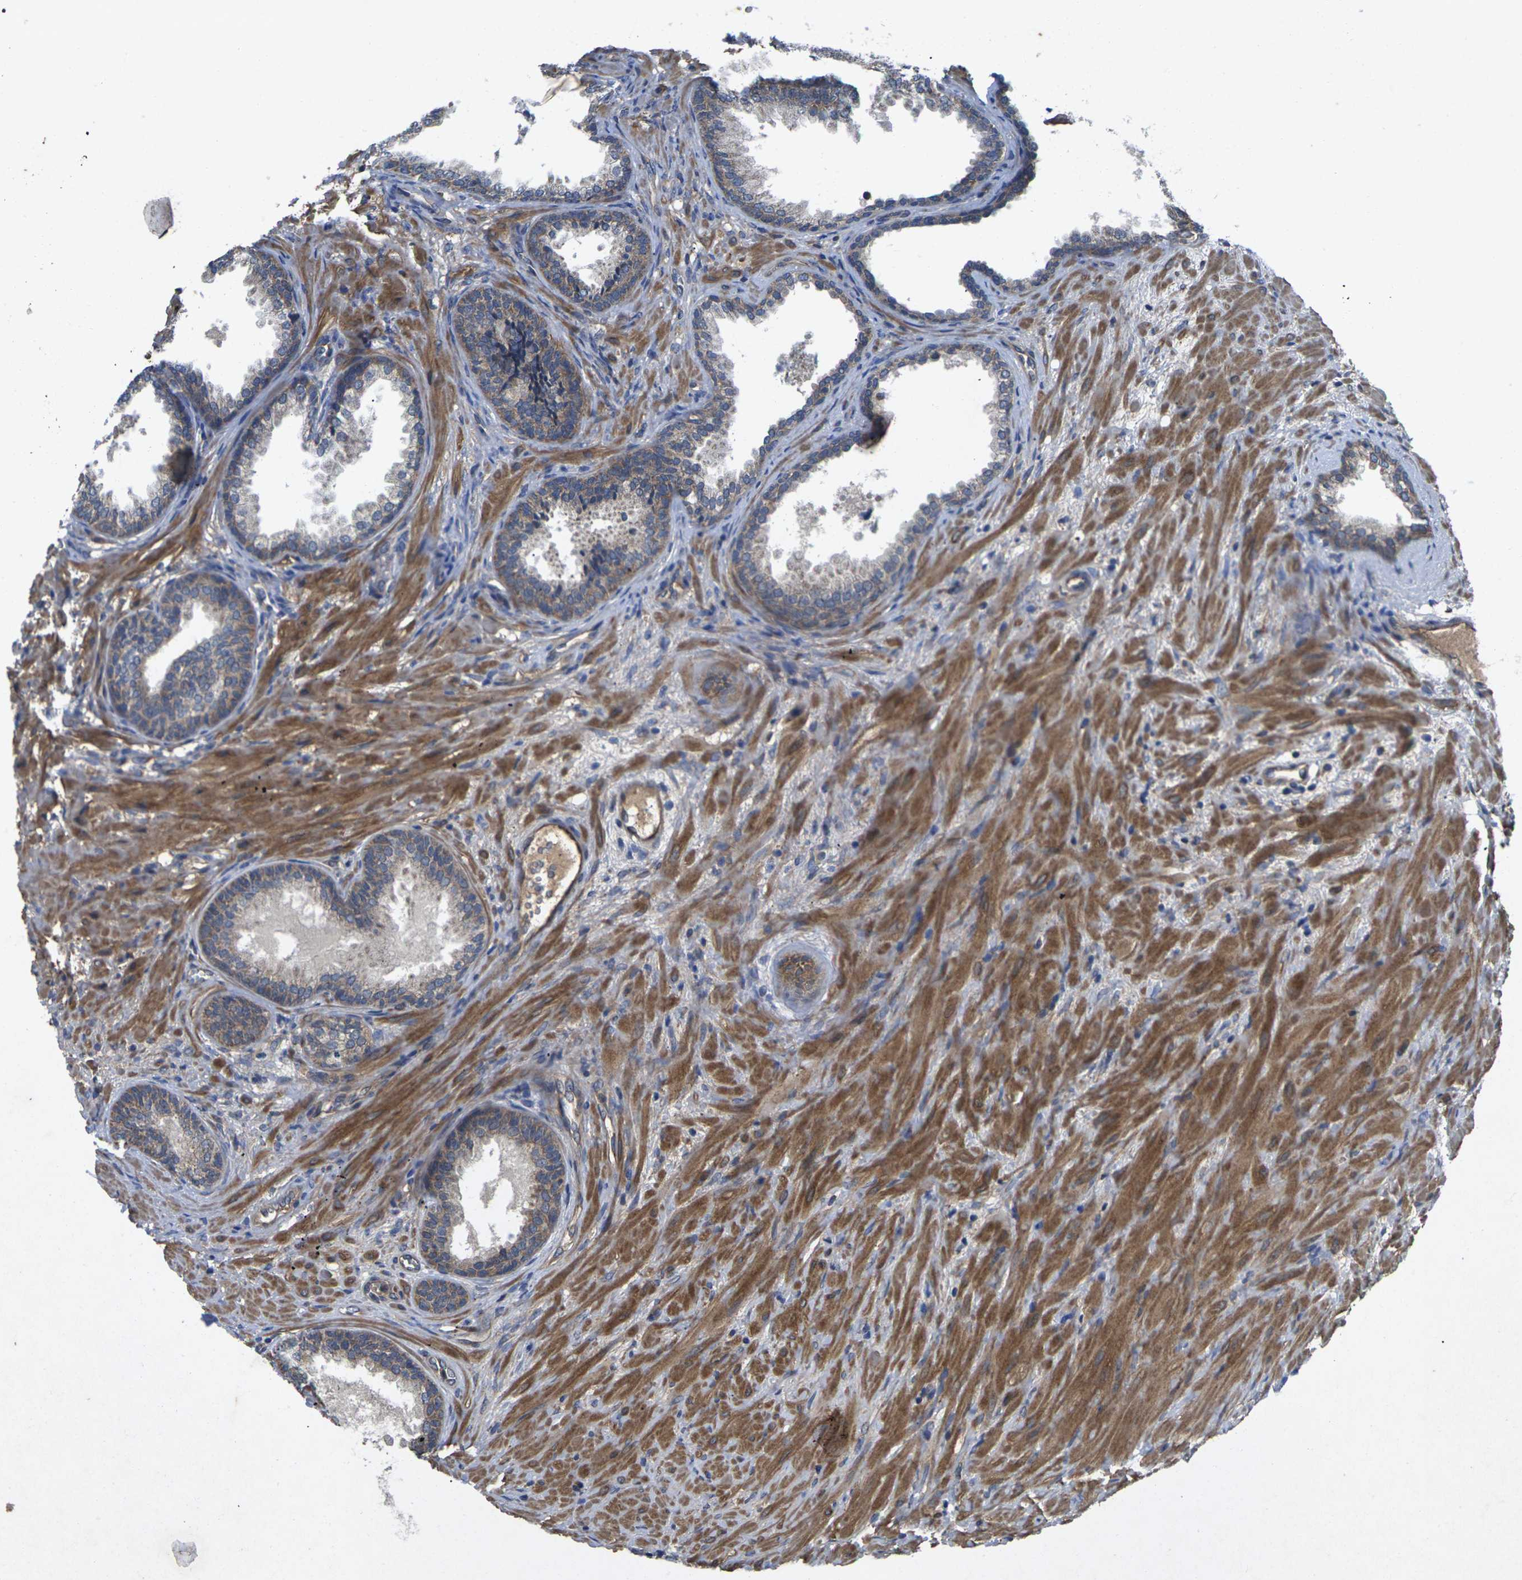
{"staining": {"intensity": "moderate", "quantity": "25%-75%", "location": "cytoplasmic/membranous"}, "tissue": "prostate", "cell_type": "Glandular cells", "image_type": "normal", "snomed": [{"axis": "morphology", "description": "Normal tissue, NOS"}, {"axis": "topography", "description": "Prostate"}], "caption": "An immunohistochemistry (IHC) image of normal tissue is shown. Protein staining in brown highlights moderate cytoplasmic/membranous positivity in prostate within glandular cells. The protein is stained brown, and the nuclei are stained in blue (DAB IHC with brightfield microscopy, high magnification).", "gene": "KIF1B", "patient": {"sex": "male", "age": 76}}